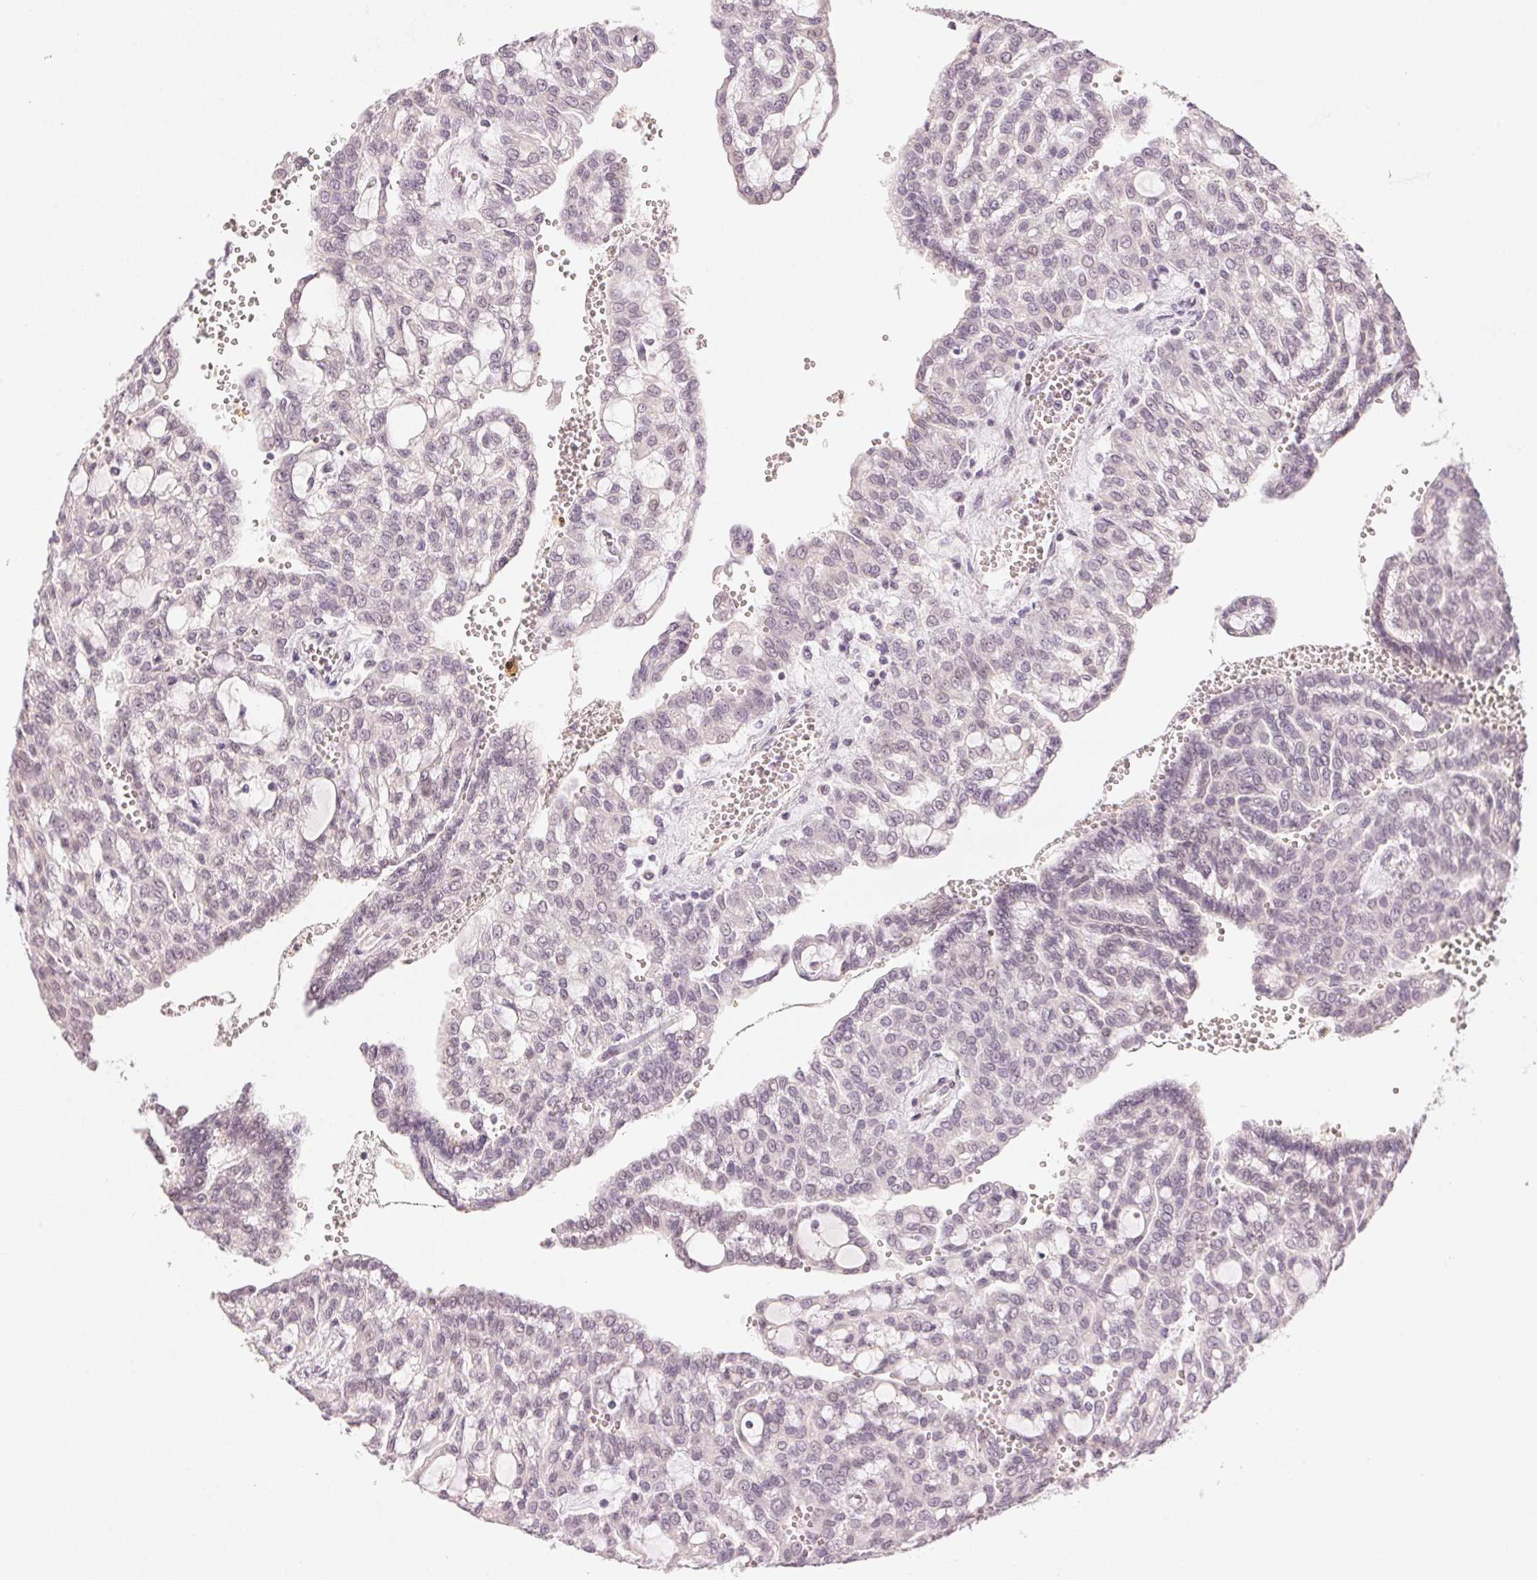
{"staining": {"intensity": "negative", "quantity": "none", "location": "none"}, "tissue": "renal cancer", "cell_type": "Tumor cells", "image_type": "cancer", "snomed": [{"axis": "morphology", "description": "Adenocarcinoma, NOS"}, {"axis": "topography", "description": "Kidney"}], "caption": "DAB (3,3'-diaminobenzidine) immunohistochemical staining of renal adenocarcinoma reveals no significant staining in tumor cells. (DAB (3,3'-diaminobenzidine) immunohistochemistry with hematoxylin counter stain).", "gene": "MAP1LC3A", "patient": {"sex": "male", "age": 63}}